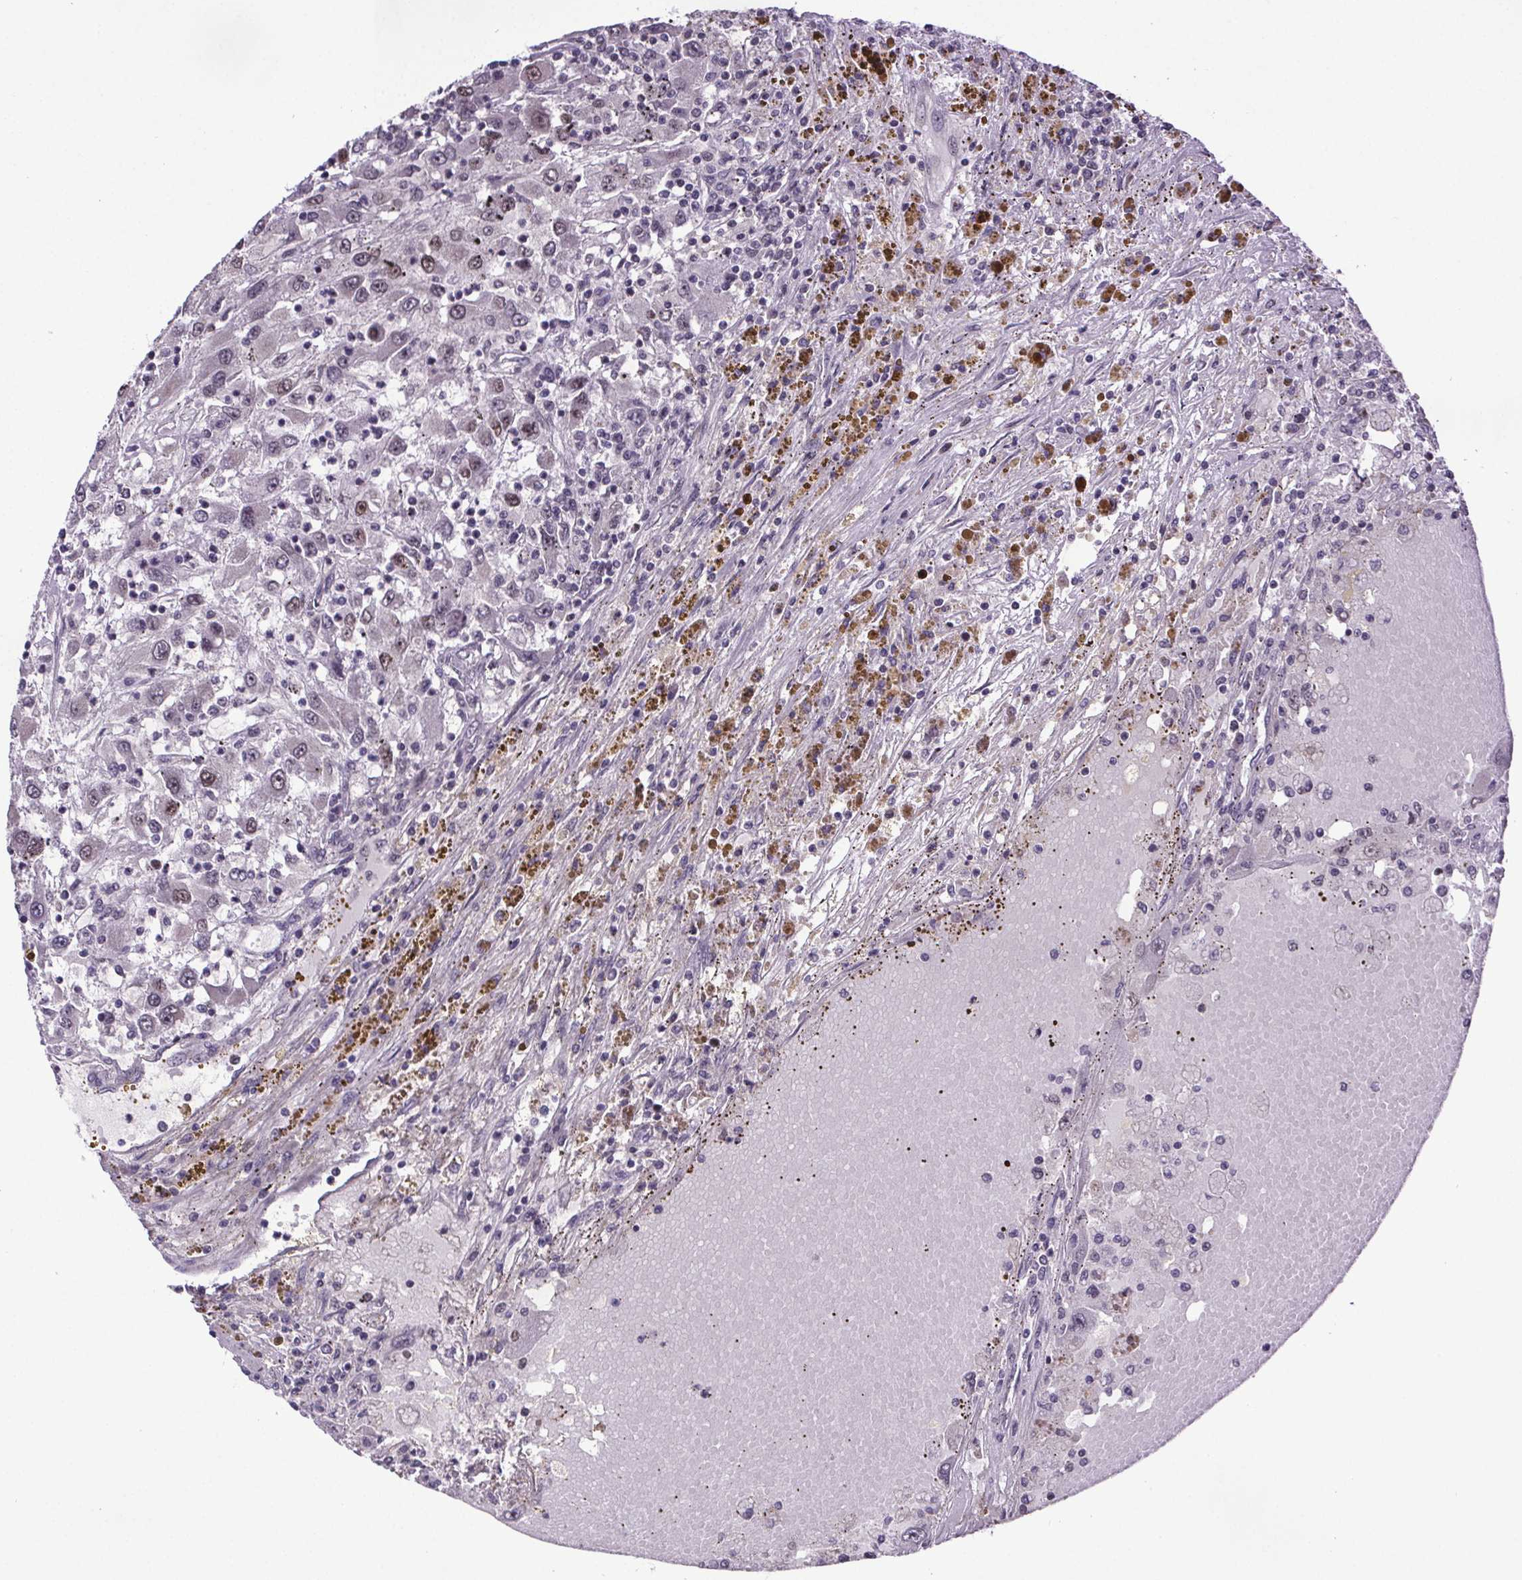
{"staining": {"intensity": "moderate", "quantity": "<25%", "location": "nuclear"}, "tissue": "renal cancer", "cell_type": "Tumor cells", "image_type": "cancer", "snomed": [{"axis": "morphology", "description": "Adenocarcinoma, NOS"}, {"axis": "topography", "description": "Kidney"}], "caption": "Tumor cells exhibit moderate nuclear expression in approximately <25% of cells in adenocarcinoma (renal).", "gene": "ATMIN", "patient": {"sex": "female", "age": 67}}